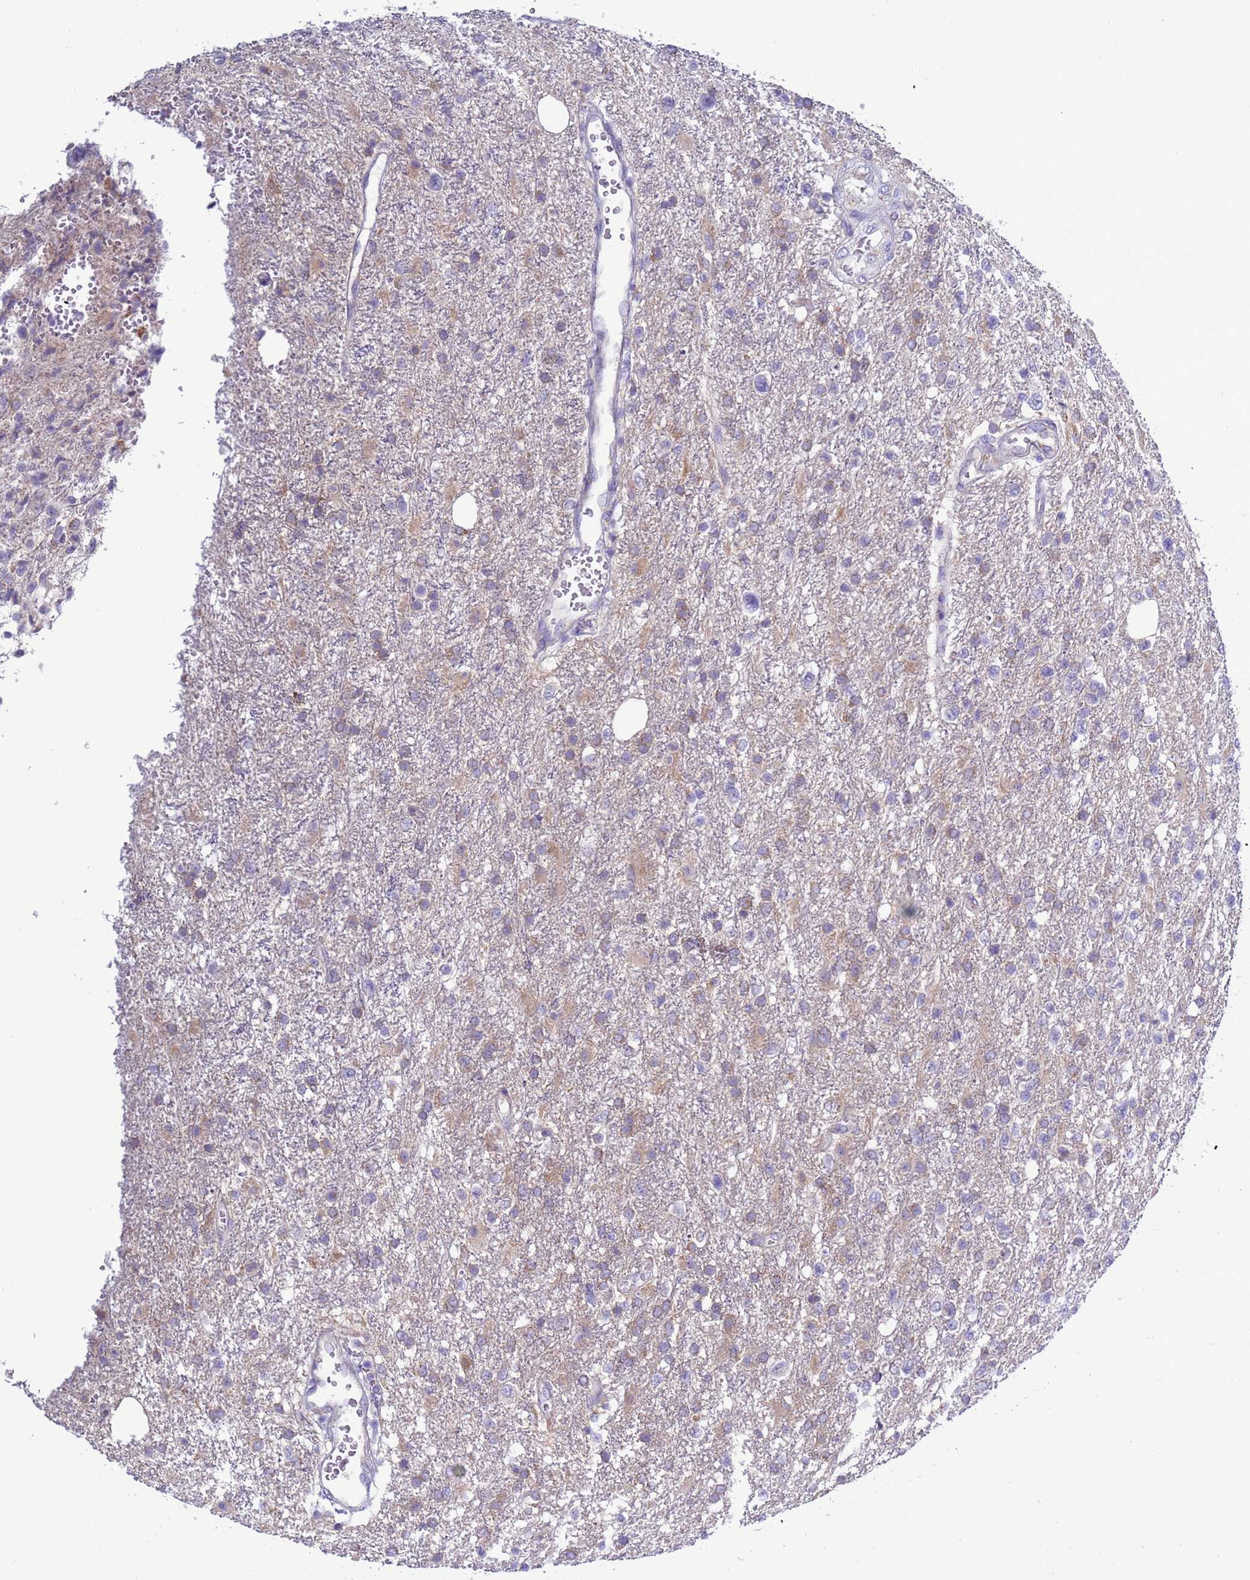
{"staining": {"intensity": "weak", "quantity": "<25%", "location": "cytoplasmic/membranous"}, "tissue": "glioma", "cell_type": "Tumor cells", "image_type": "cancer", "snomed": [{"axis": "morphology", "description": "Glioma, malignant, High grade"}, {"axis": "topography", "description": "Brain"}], "caption": "Immunohistochemistry of malignant glioma (high-grade) shows no expression in tumor cells.", "gene": "ABHD17B", "patient": {"sex": "male", "age": 56}}